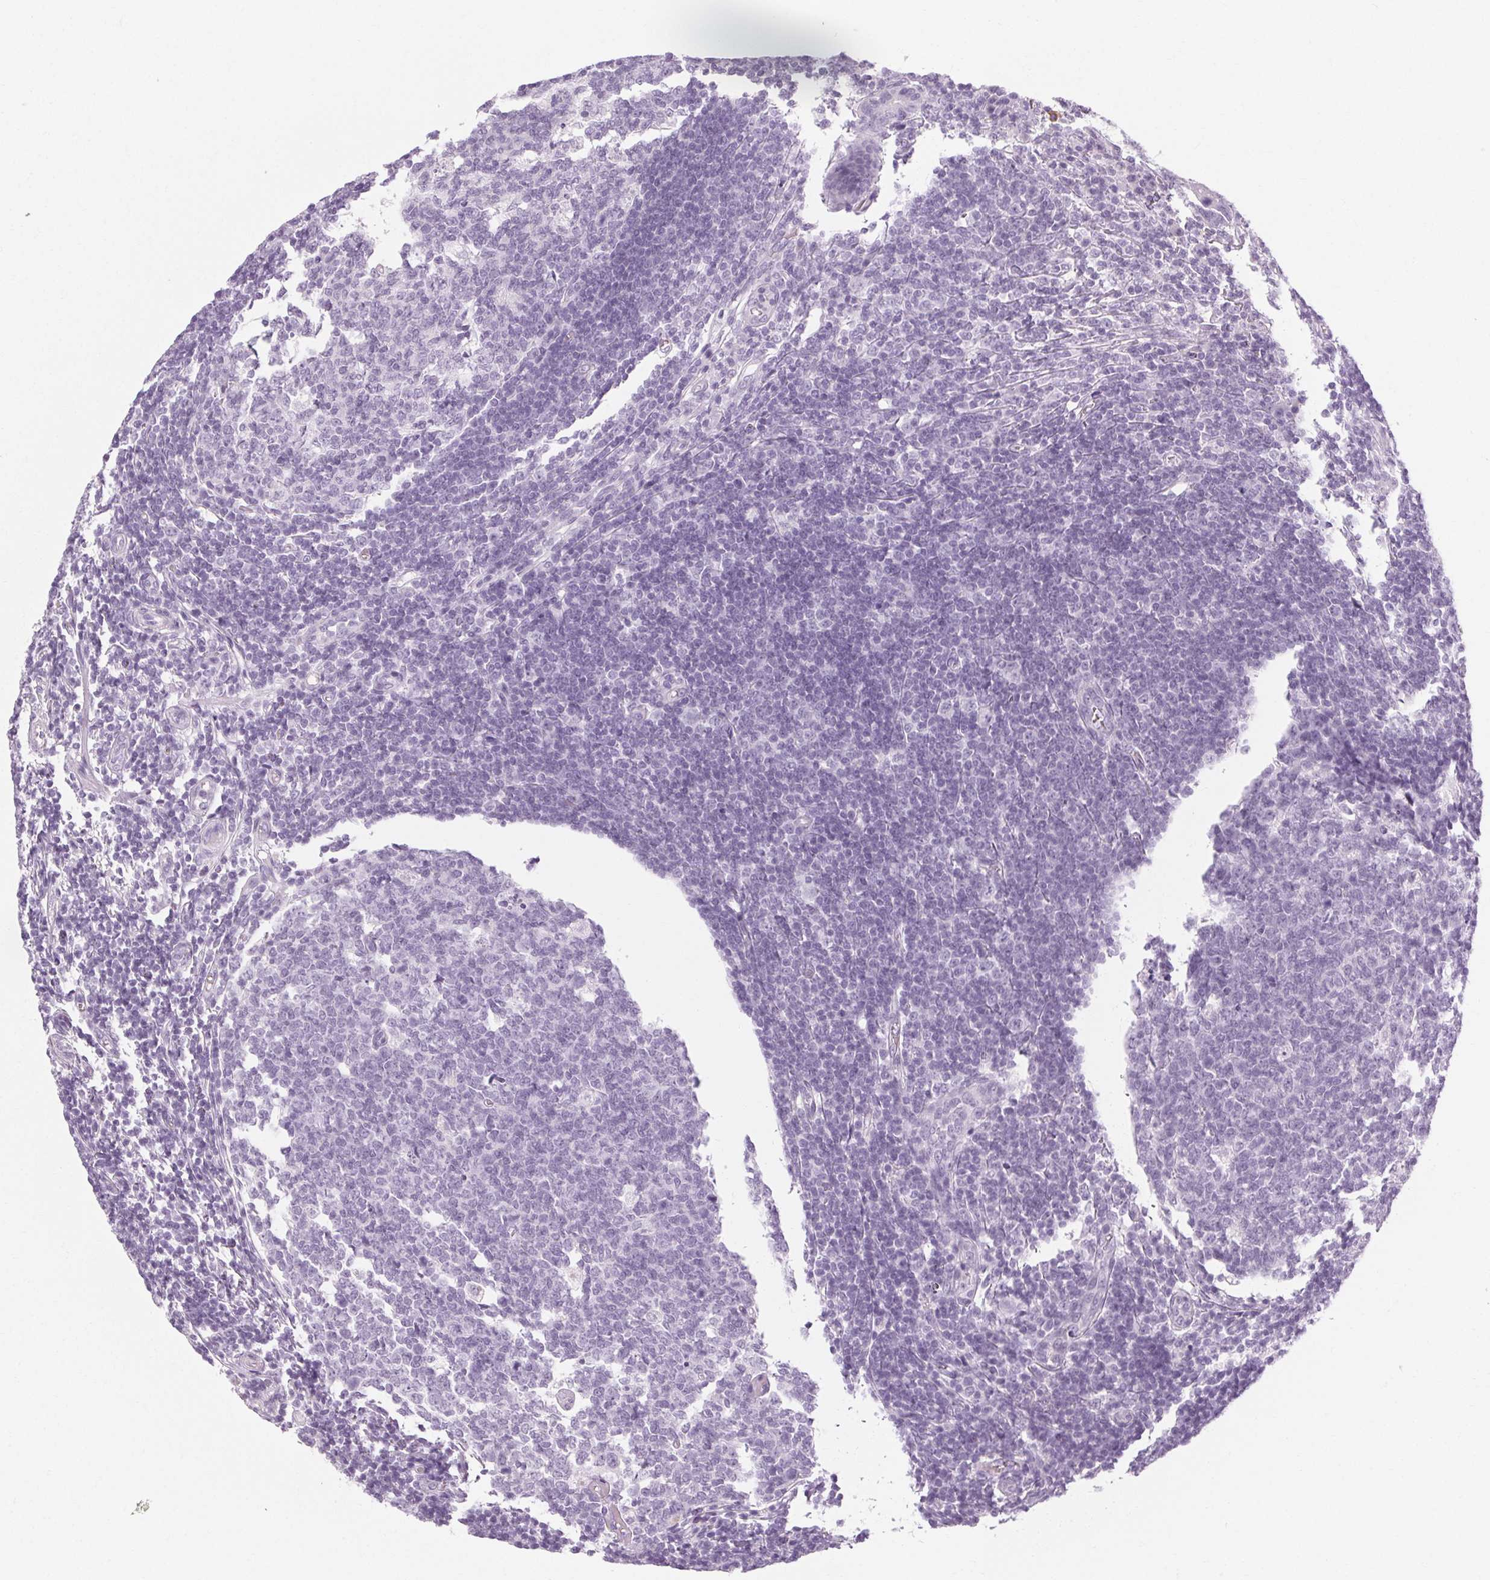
{"staining": {"intensity": "negative", "quantity": "none", "location": "none"}, "tissue": "appendix", "cell_type": "Glandular cells", "image_type": "normal", "snomed": [{"axis": "morphology", "description": "Normal tissue, NOS"}, {"axis": "topography", "description": "Appendix"}], "caption": "DAB immunohistochemical staining of unremarkable human appendix demonstrates no significant expression in glandular cells. Brightfield microscopy of immunohistochemistry (IHC) stained with DAB (brown) and hematoxylin (blue), captured at high magnification.", "gene": "POMC", "patient": {"sex": "male", "age": 18}}